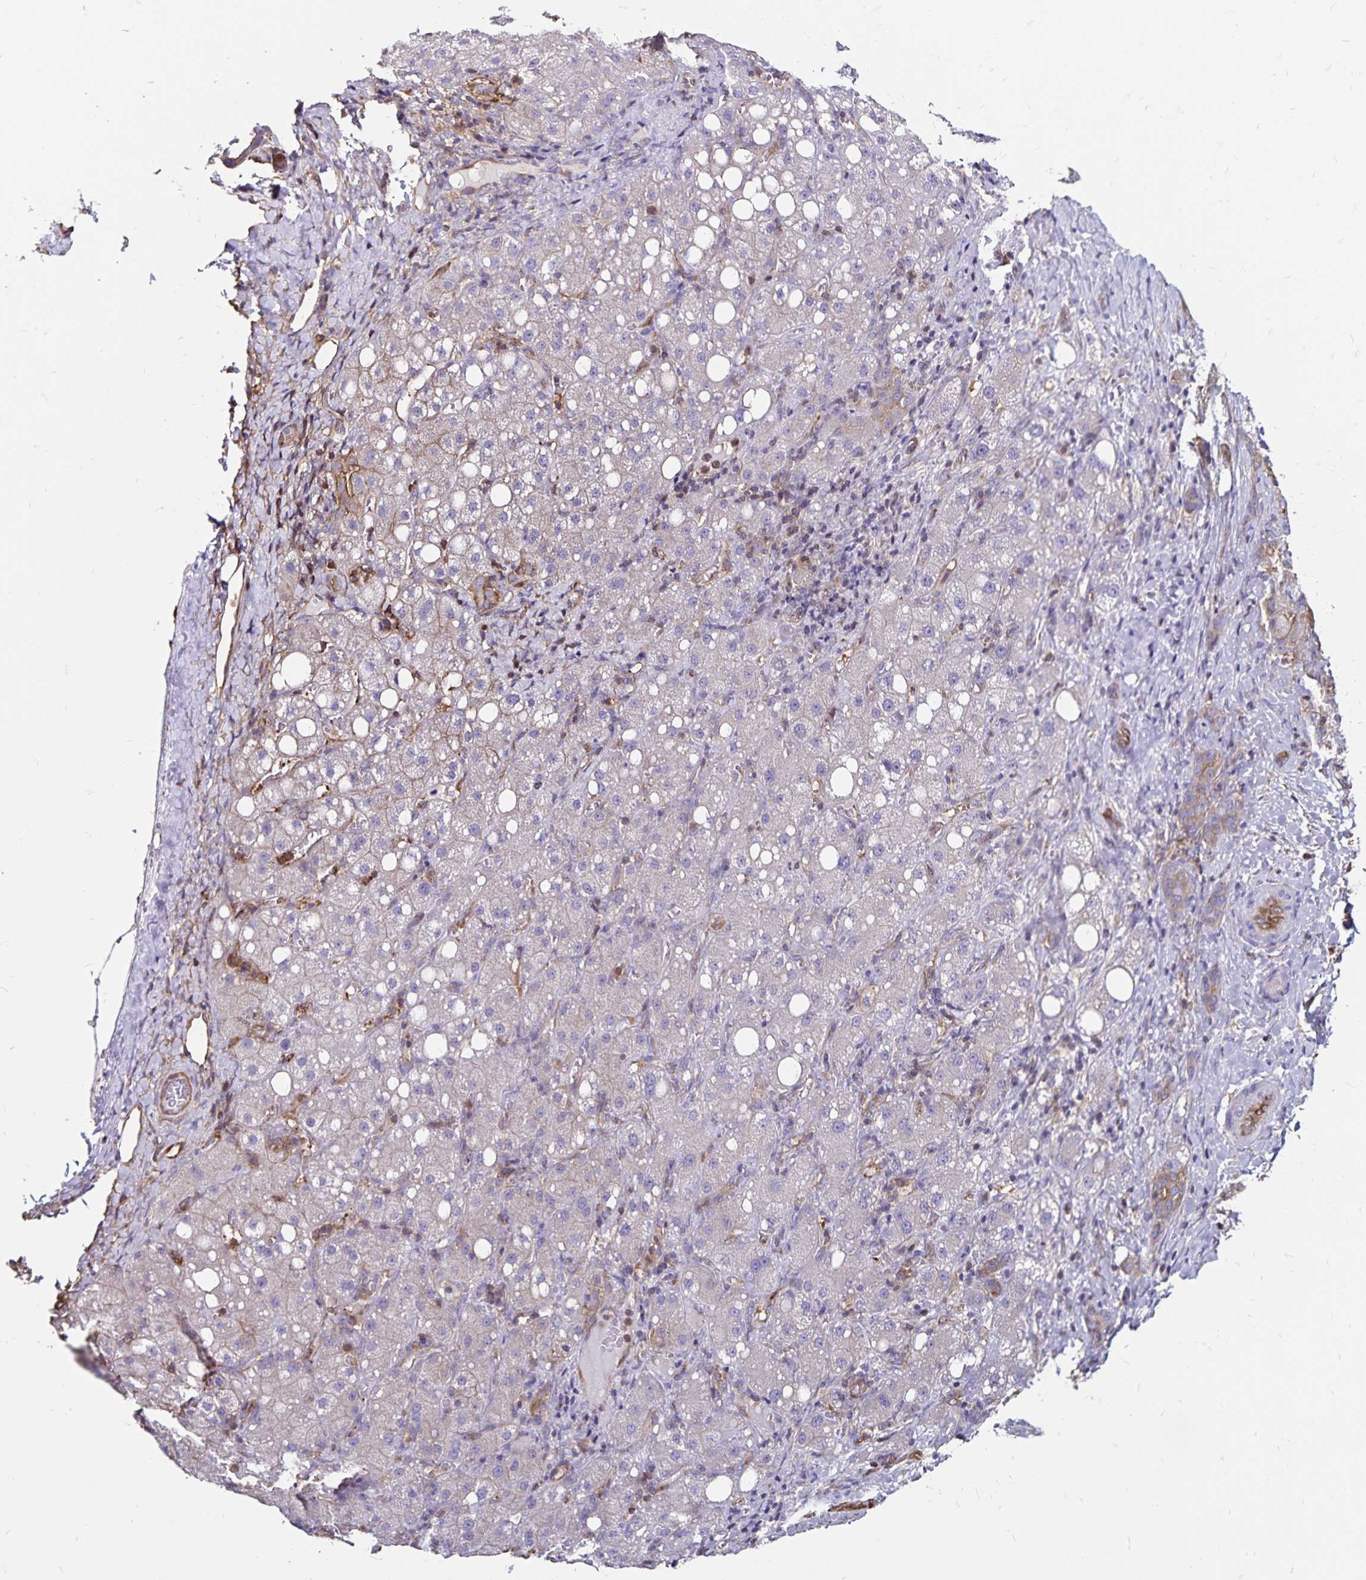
{"staining": {"intensity": "negative", "quantity": "none", "location": "none"}, "tissue": "liver cancer", "cell_type": "Tumor cells", "image_type": "cancer", "snomed": [{"axis": "morphology", "description": "Carcinoma, Hepatocellular, NOS"}, {"axis": "topography", "description": "Liver"}], "caption": "Tumor cells are negative for brown protein staining in liver hepatocellular carcinoma.", "gene": "RPRML", "patient": {"sex": "male", "age": 67}}